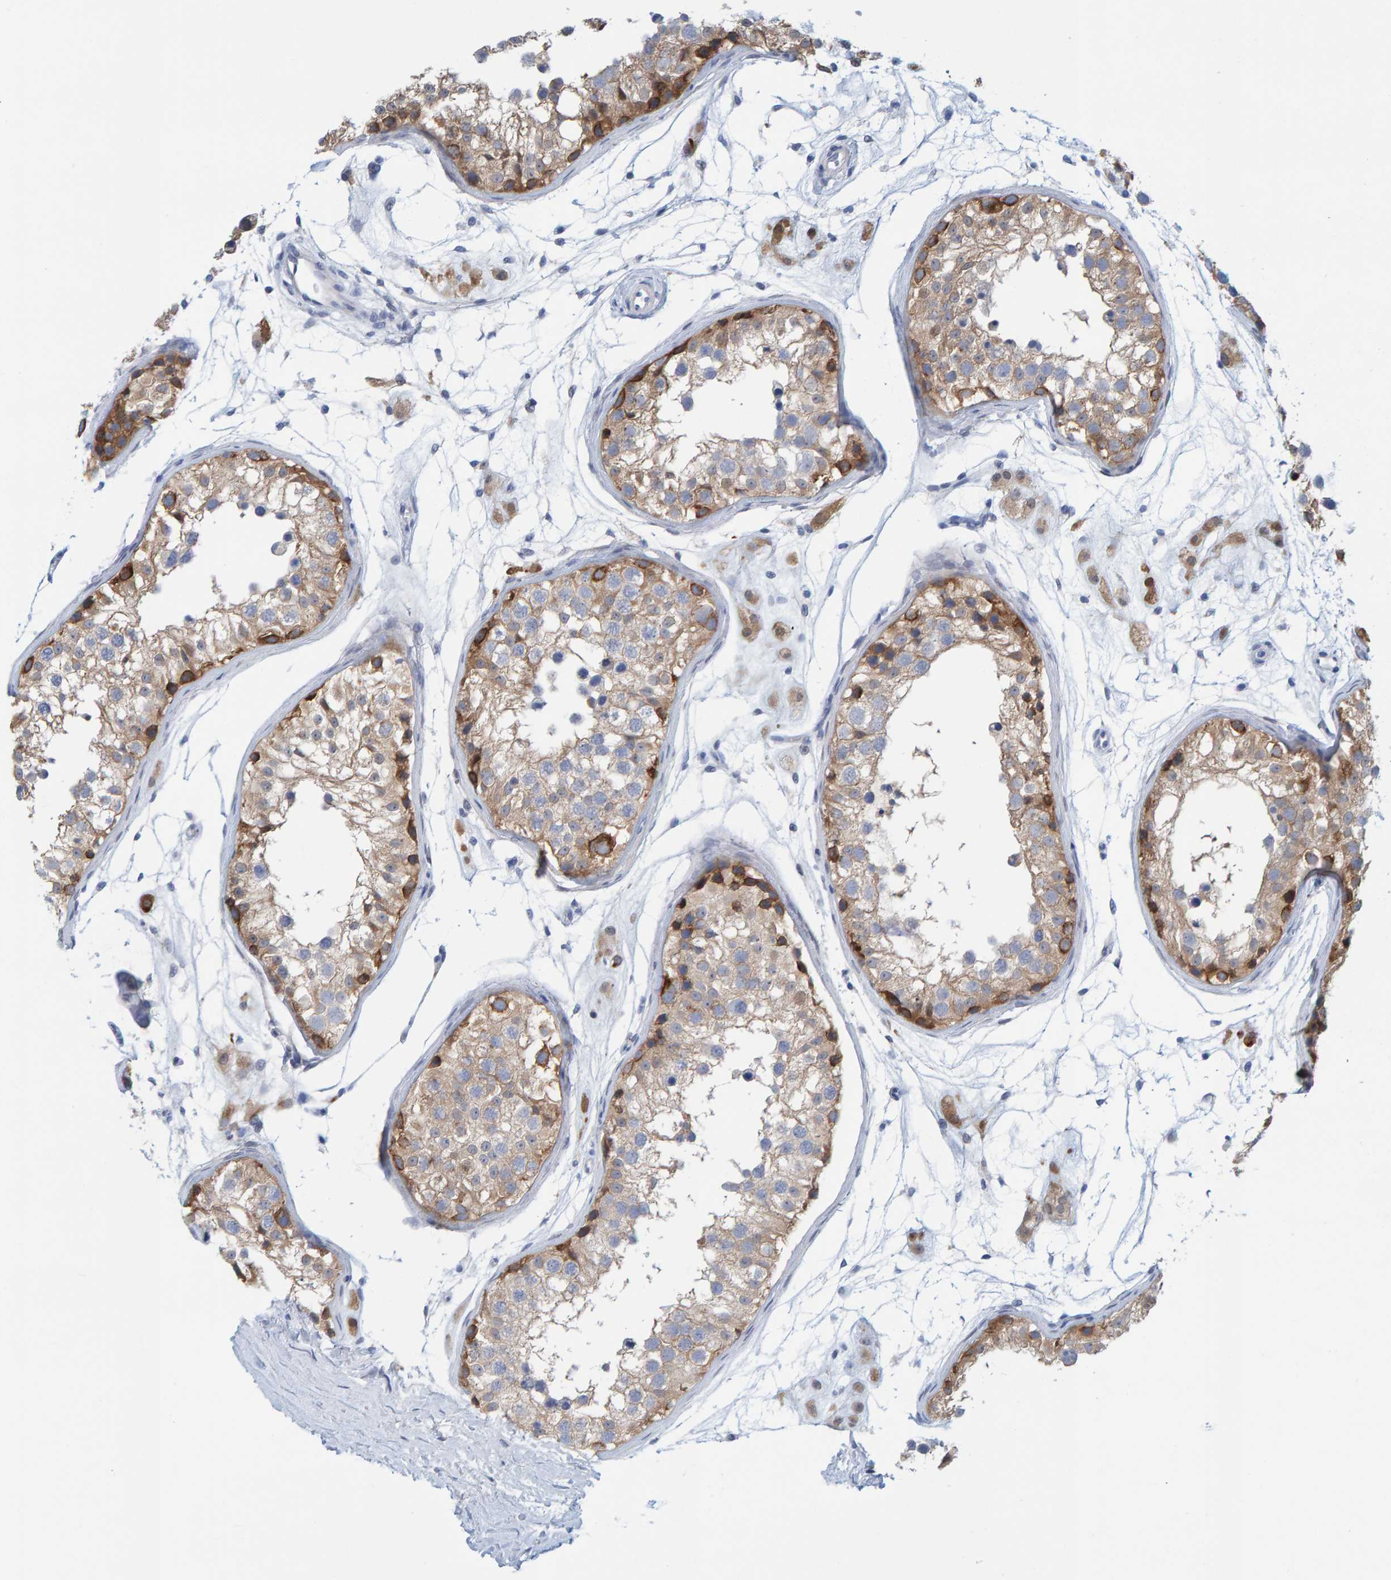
{"staining": {"intensity": "moderate", "quantity": "<25%", "location": "cytoplasmic/membranous"}, "tissue": "testis", "cell_type": "Cells in seminiferous ducts", "image_type": "normal", "snomed": [{"axis": "morphology", "description": "Normal tissue, NOS"}, {"axis": "morphology", "description": "Adenocarcinoma, metastatic, NOS"}, {"axis": "topography", "description": "Testis"}], "caption": "Cells in seminiferous ducts reveal low levels of moderate cytoplasmic/membranous positivity in approximately <25% of cells in unremarkable testis. The protein is stained brown, and the nuclei are stained in blue (DAB (3,3'-diaminobenzidine) IHC with brightfield microscopy, high magnification).", "gene": "KLHL11", "patient": {"sex": "male", "age": 26}}